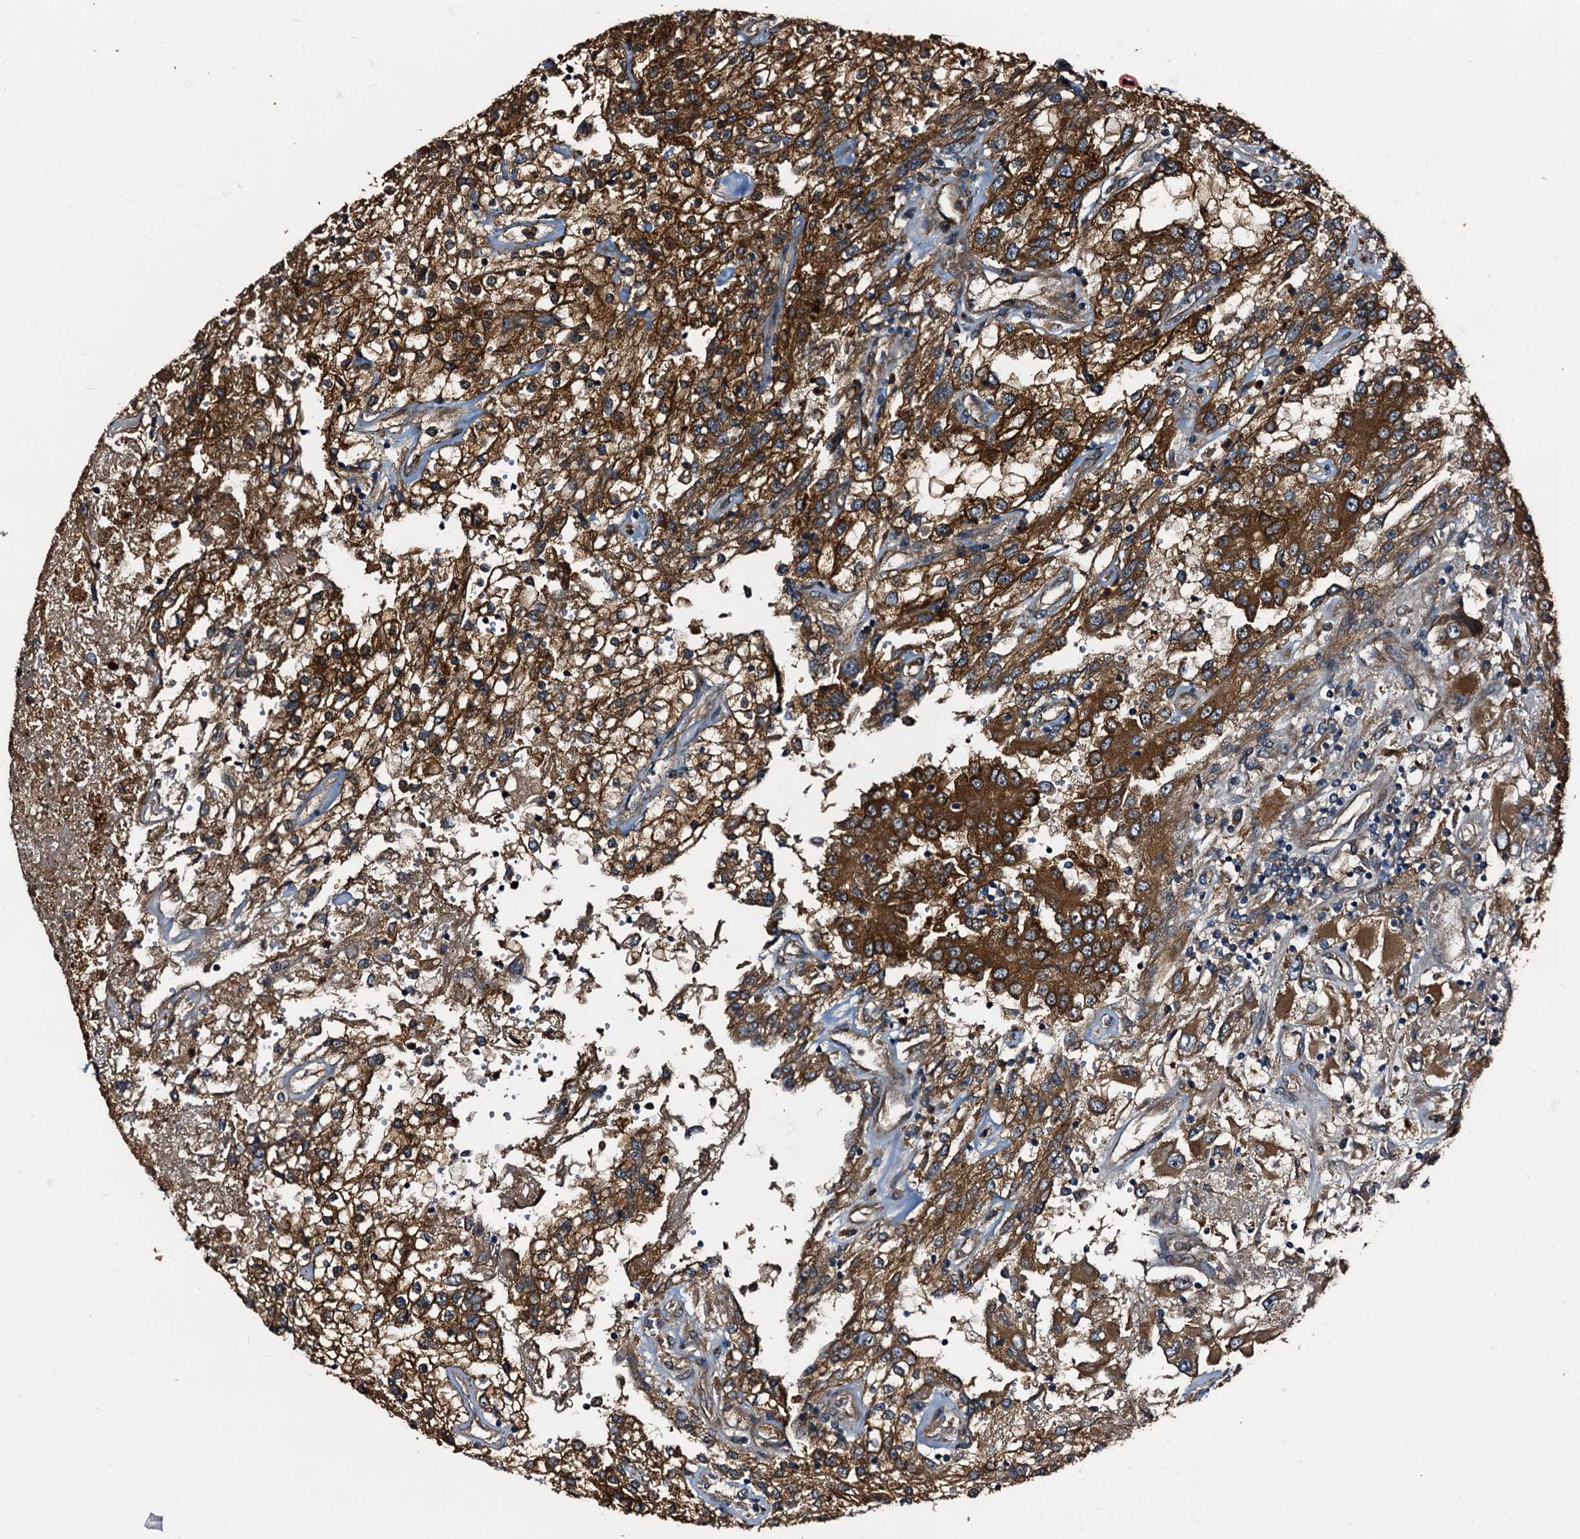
{"staining": {"intensity": "strong", "quantity": ">75%", "location": "cytoplasmic/membranous"}, "tissue": "renal cancer", "cell_type": "Tumor cells", "image_type": "cancer", "snomed": [{"axis": "morphology", "description": "Adenocarcinoma, NOS"}, {"axis": "topography", "description": "Kidney"}], "caption": "Adenocarcinoma (renal) stained with immunohistochemistry (IHC) reveals strong cytoplasmic/membranous staining in approximately >75% of tumor cells.", "gene": "PEX5", "patient": {"sex": "female", "age": 52}}